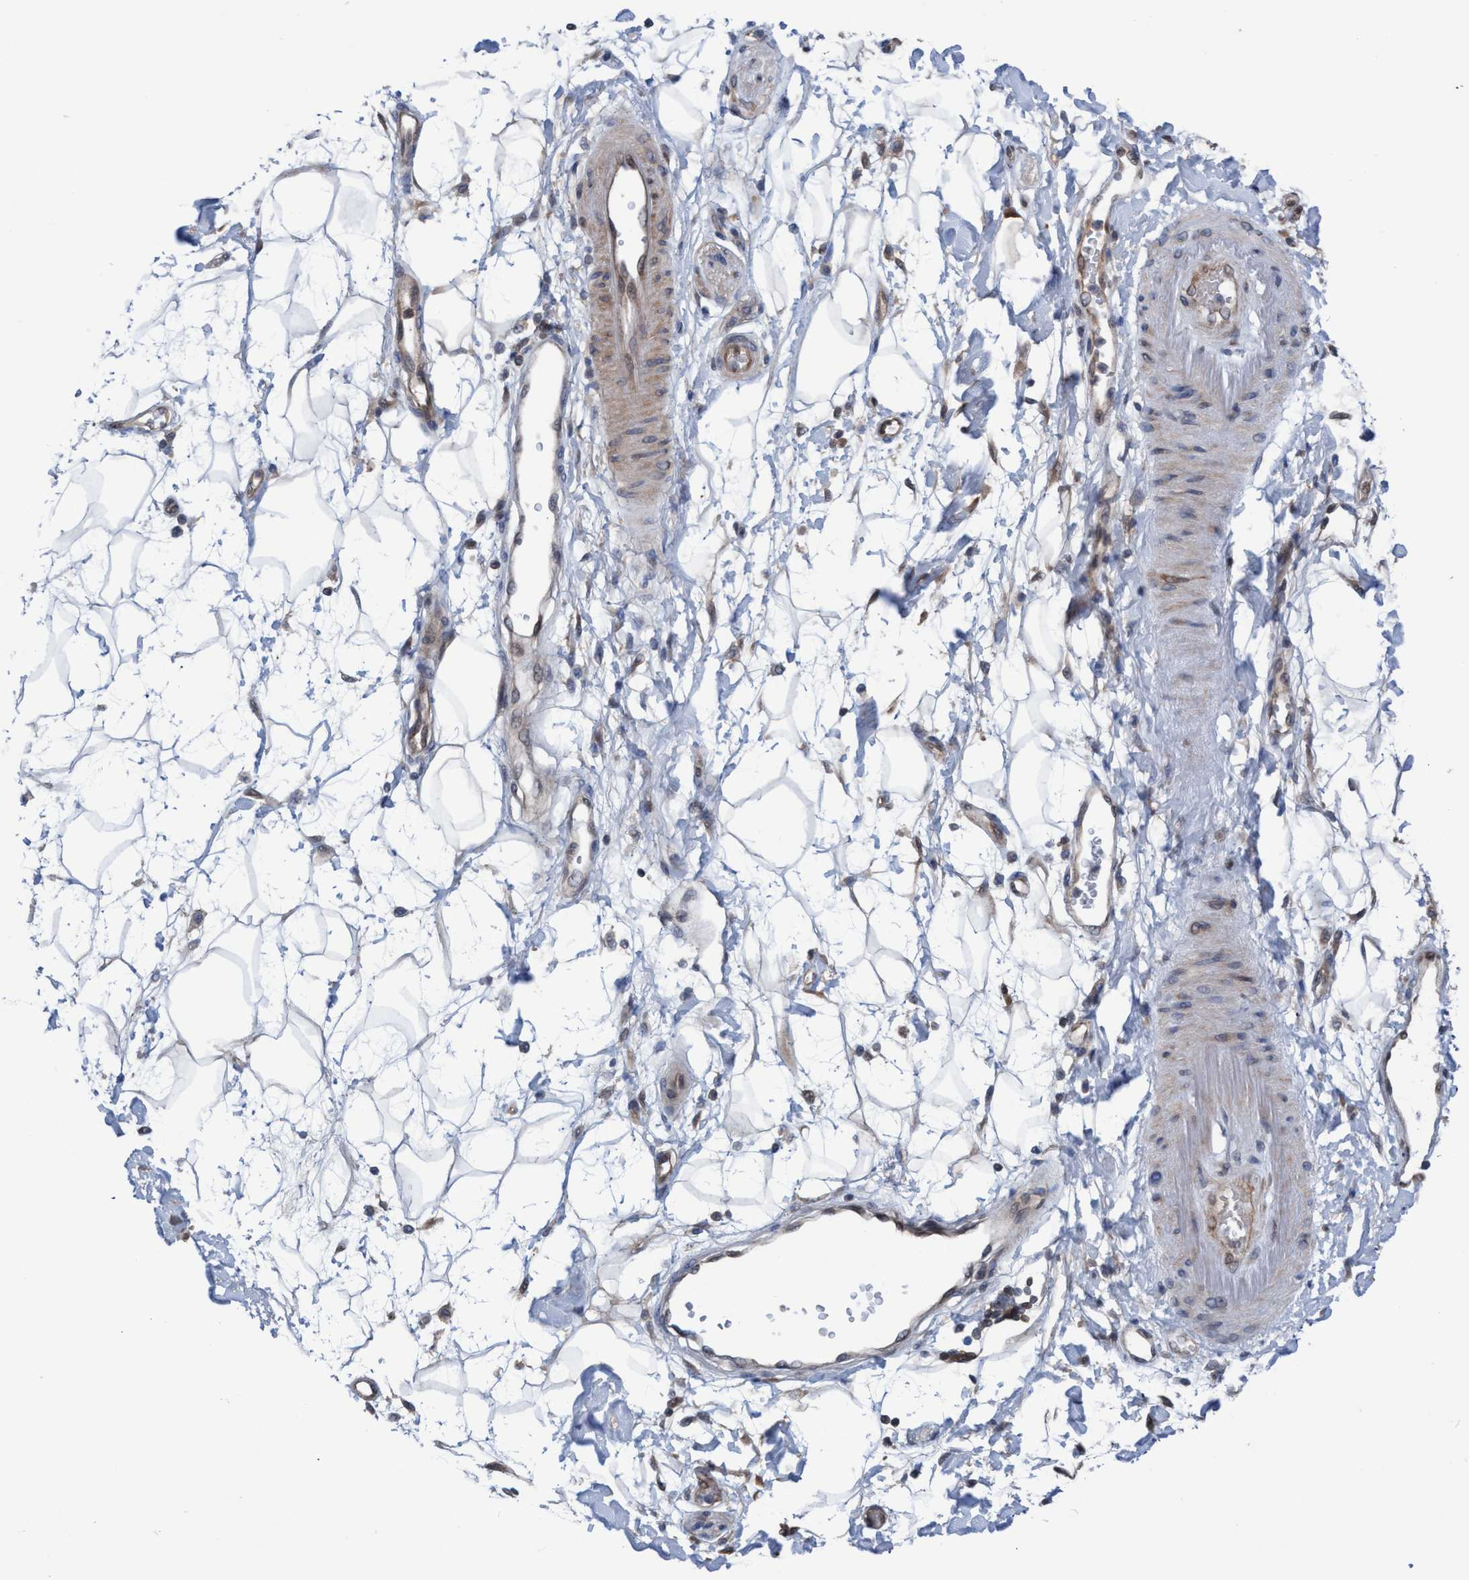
{"staining": {"intensity": "weak", "quantity": "25%-75%", "location": "cytoplasmic/membranous"}, "tissue": "adipose tissue", "cell_type": "Adipocytes", "image_type": "normal", "snomed": [{"axis": "morphology", "description": "Normal tissue, NOS"}, {"axis": "morphology", "description": "Adenocarcinoma, NOS"}, {"axis": "topography", "description": "Duodenum"}, {"axis": "topography", "description": "Peripheral nerve tissue"}], "caption": "IHC image of benign adipose tissue: human adipose tissue stained using immunohistochemistry (IHC) reveals low levels of weak protein expression localized specifically in the cytoplasmic/membranous of adipocytes, appearing as a cytoplasmic/membranous brown color.", "gene": "GLOD4", "patient": {"sex": "female", "age": 60}}